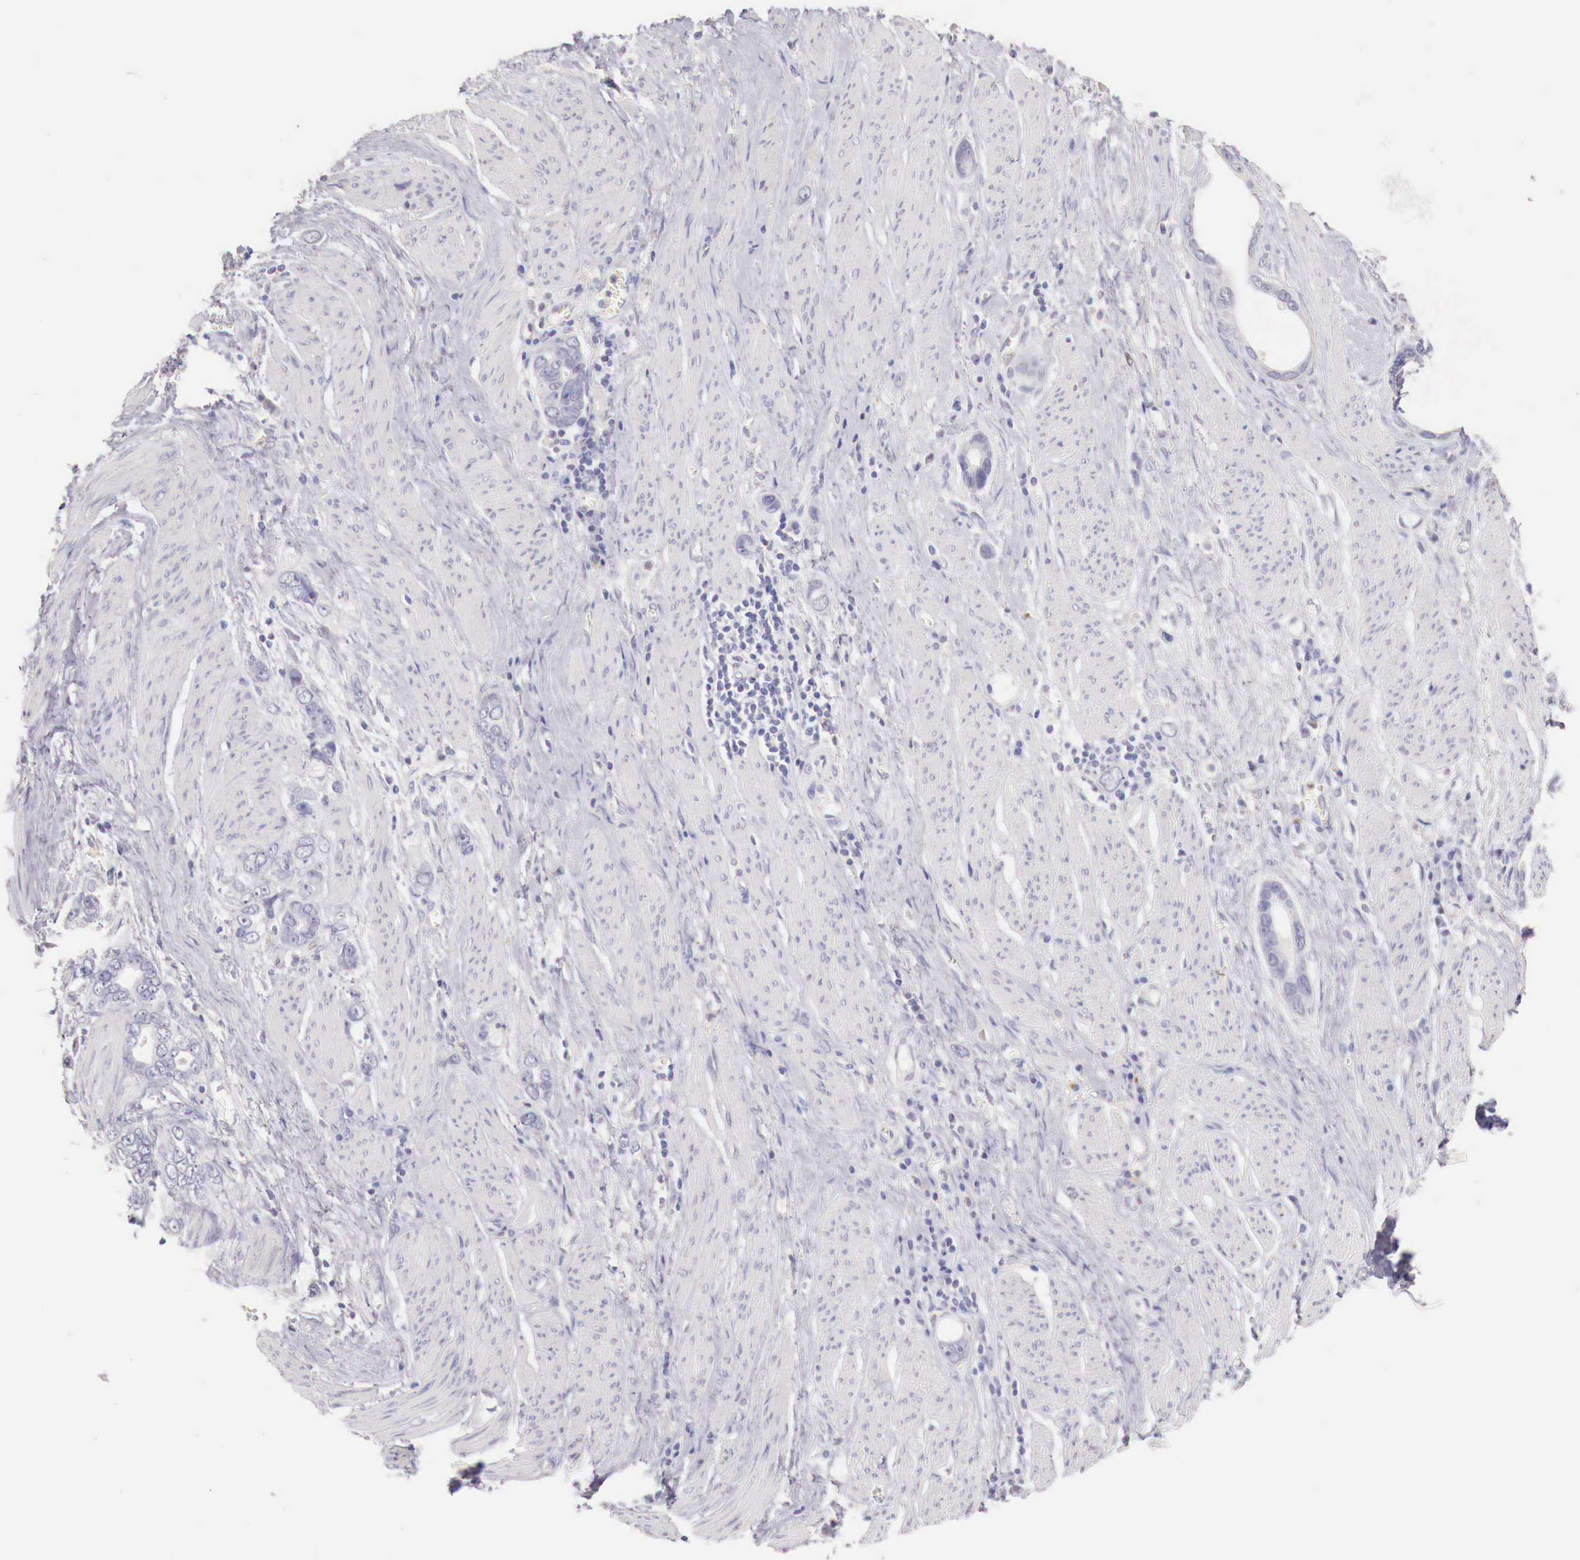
{"staining": {"intensity": "negative", "quantity": "none", "location": "none"}, "tissue": "stomach cancer", "cell_type": "Tumor cells", "image_type": "cancer", "snomed": [{"axis": "morphology", "description": "Adenocarcinoma, NOS"}, {"axis": "topography", "description": "Stomach"}], "caption": "A photomicrograph of human stomach cancer (adenocarcinoma) is negative for staining in tumor cells.", "gene": "ITIH6", "patient": {"sex": "male", "age": 78}}